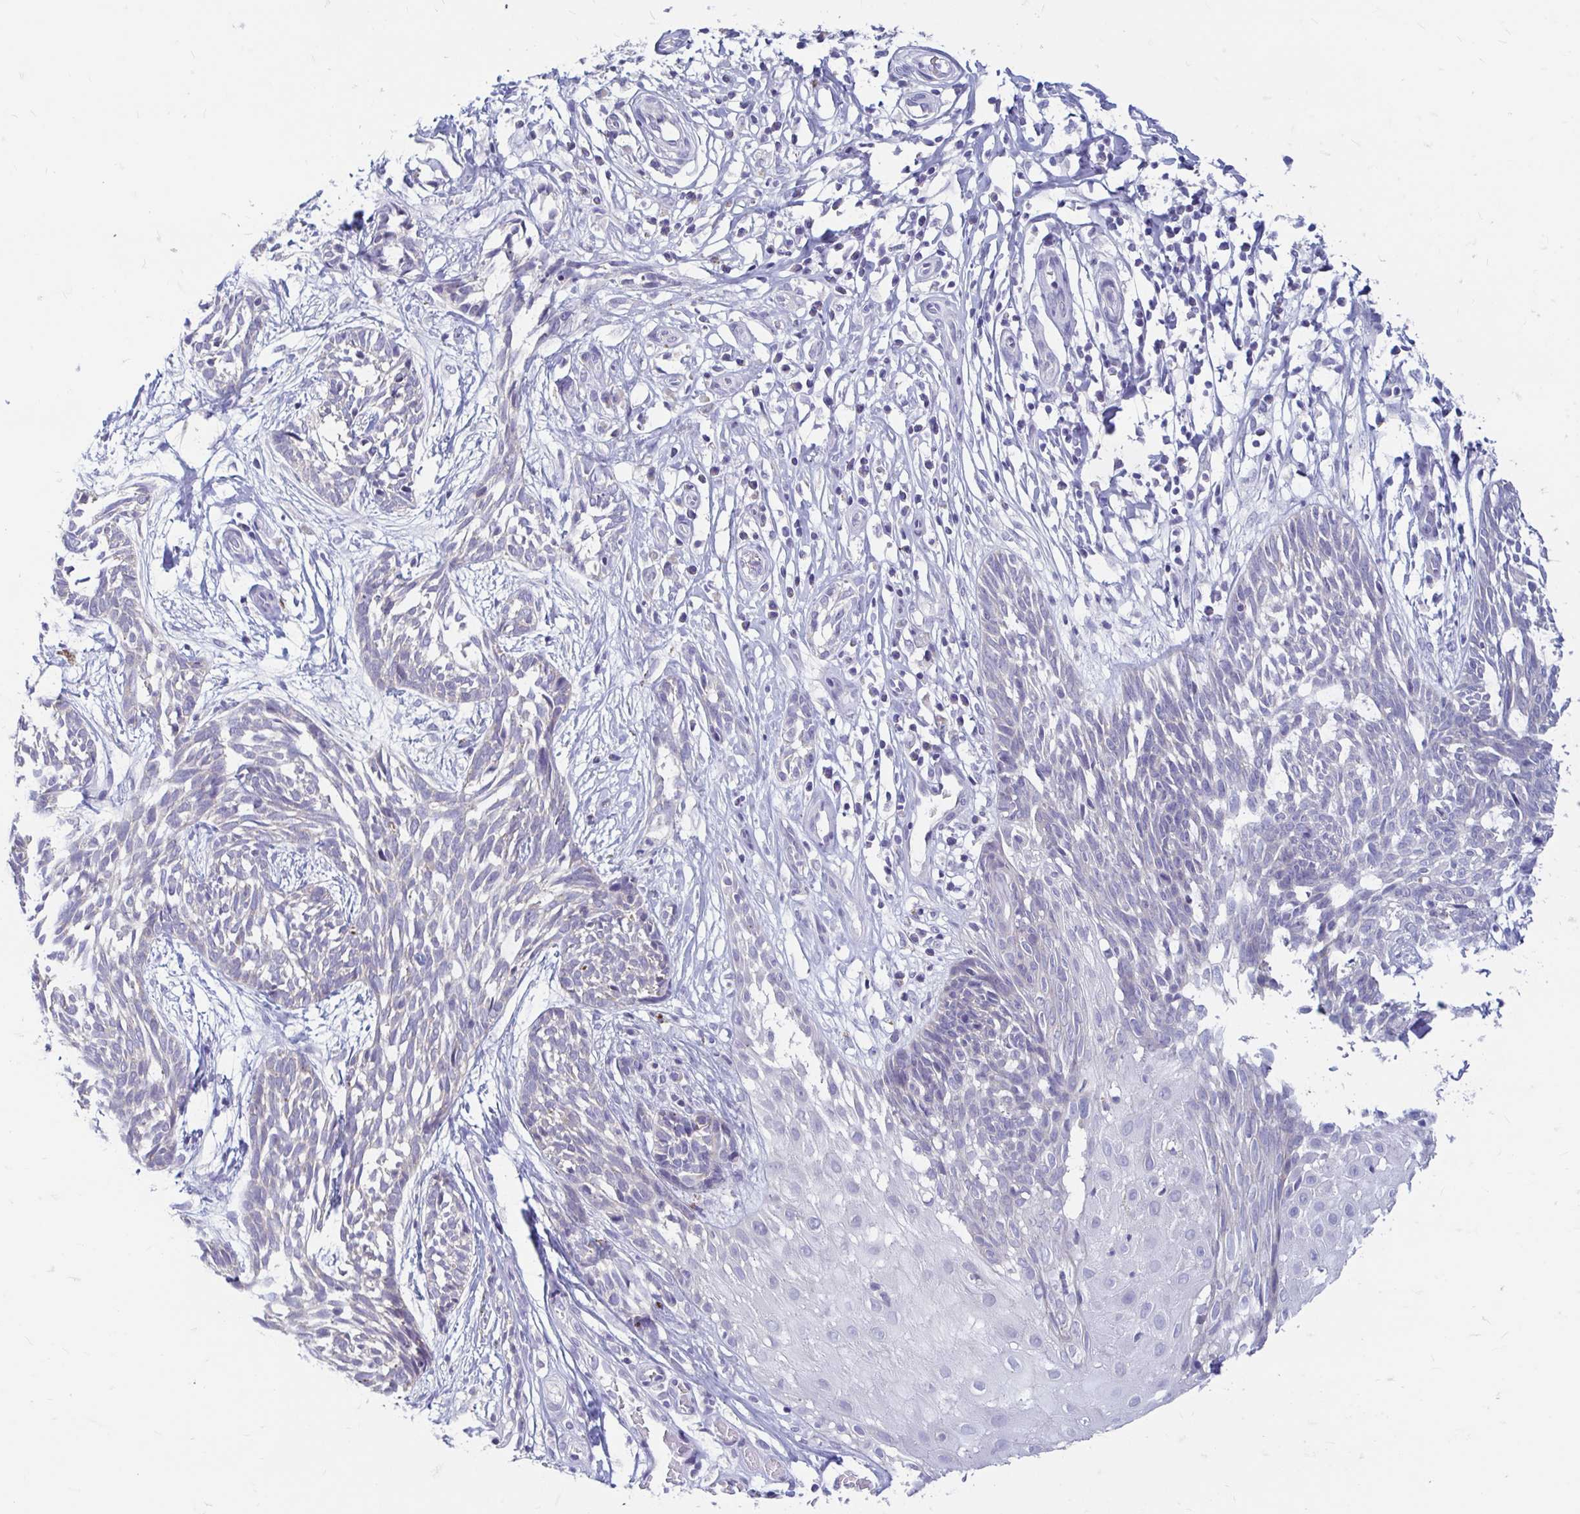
{"staining": {"intensity": "negative", "quantity": "none", "location": "none"}, "tissue": "skin cancer", "cell_type": "Tumor cells", "image_type": "cancer", "snomed": [{"axis": "morphology", "description": "Basal cell carcinoma"}, {"axis": "topography", "description": "Skin"}, {"axis": "topography", "description": "Skin, foot"}], "caption": "DAB (3,3'-diaminobenzidine) immunohistochemical staining of human skin basal cell carcinoma demonstrates no significant expression in tumor cells. (DAB immunohistochemistry (IHC) with hematoxylin counter stain).", "gene": "ADH1A", "patient": {"sex": "female", "age": 86}}